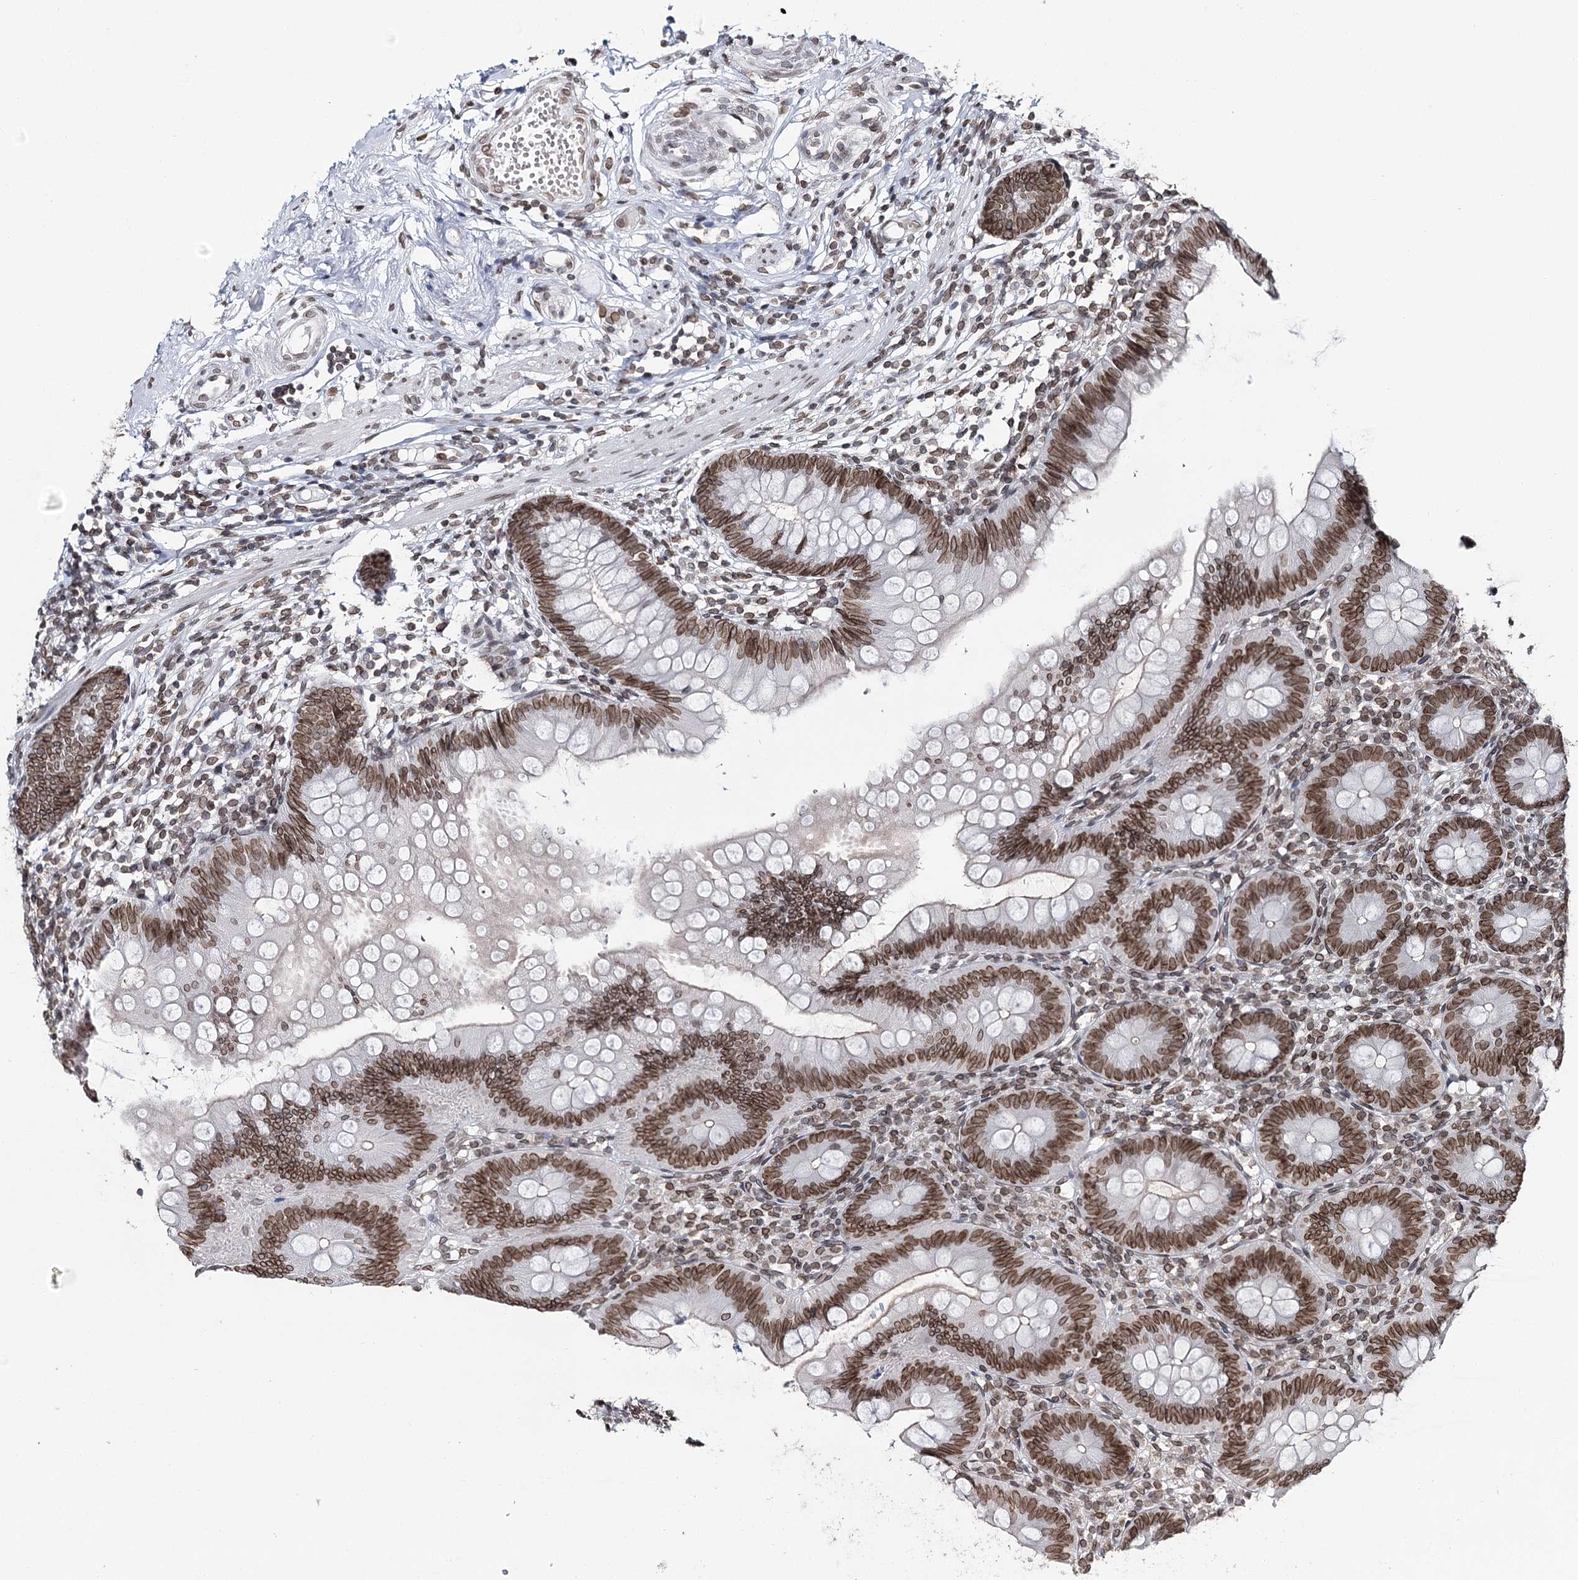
{"staining": {"intensity": "moderate", "quantity": ">75%", "location": "cytoplasmic/membranous,nuclear"}, "tissue": "appendix", "cell_type": "Glandular cells", "image_type": "normal", "snomed": [{"axis": "morphology", "description": "Normal tissue, NOS"}, {"axis": "topography", "description": "Appendix"}], "caption": "A medium amount of moderate cytoplasmic/membranous,nuclear staining is seen in approximately >75% of glandular cells in normal appendix. The staining was performed using DAB (3,3'-diaminobenzidine) to visualize the protein expression in brown, while the nuclei were stained in blue with hematoxylin (Magnification: 20x).", "gene": "KIAA0930", "patient": {"sex": "female", "age": 62}}